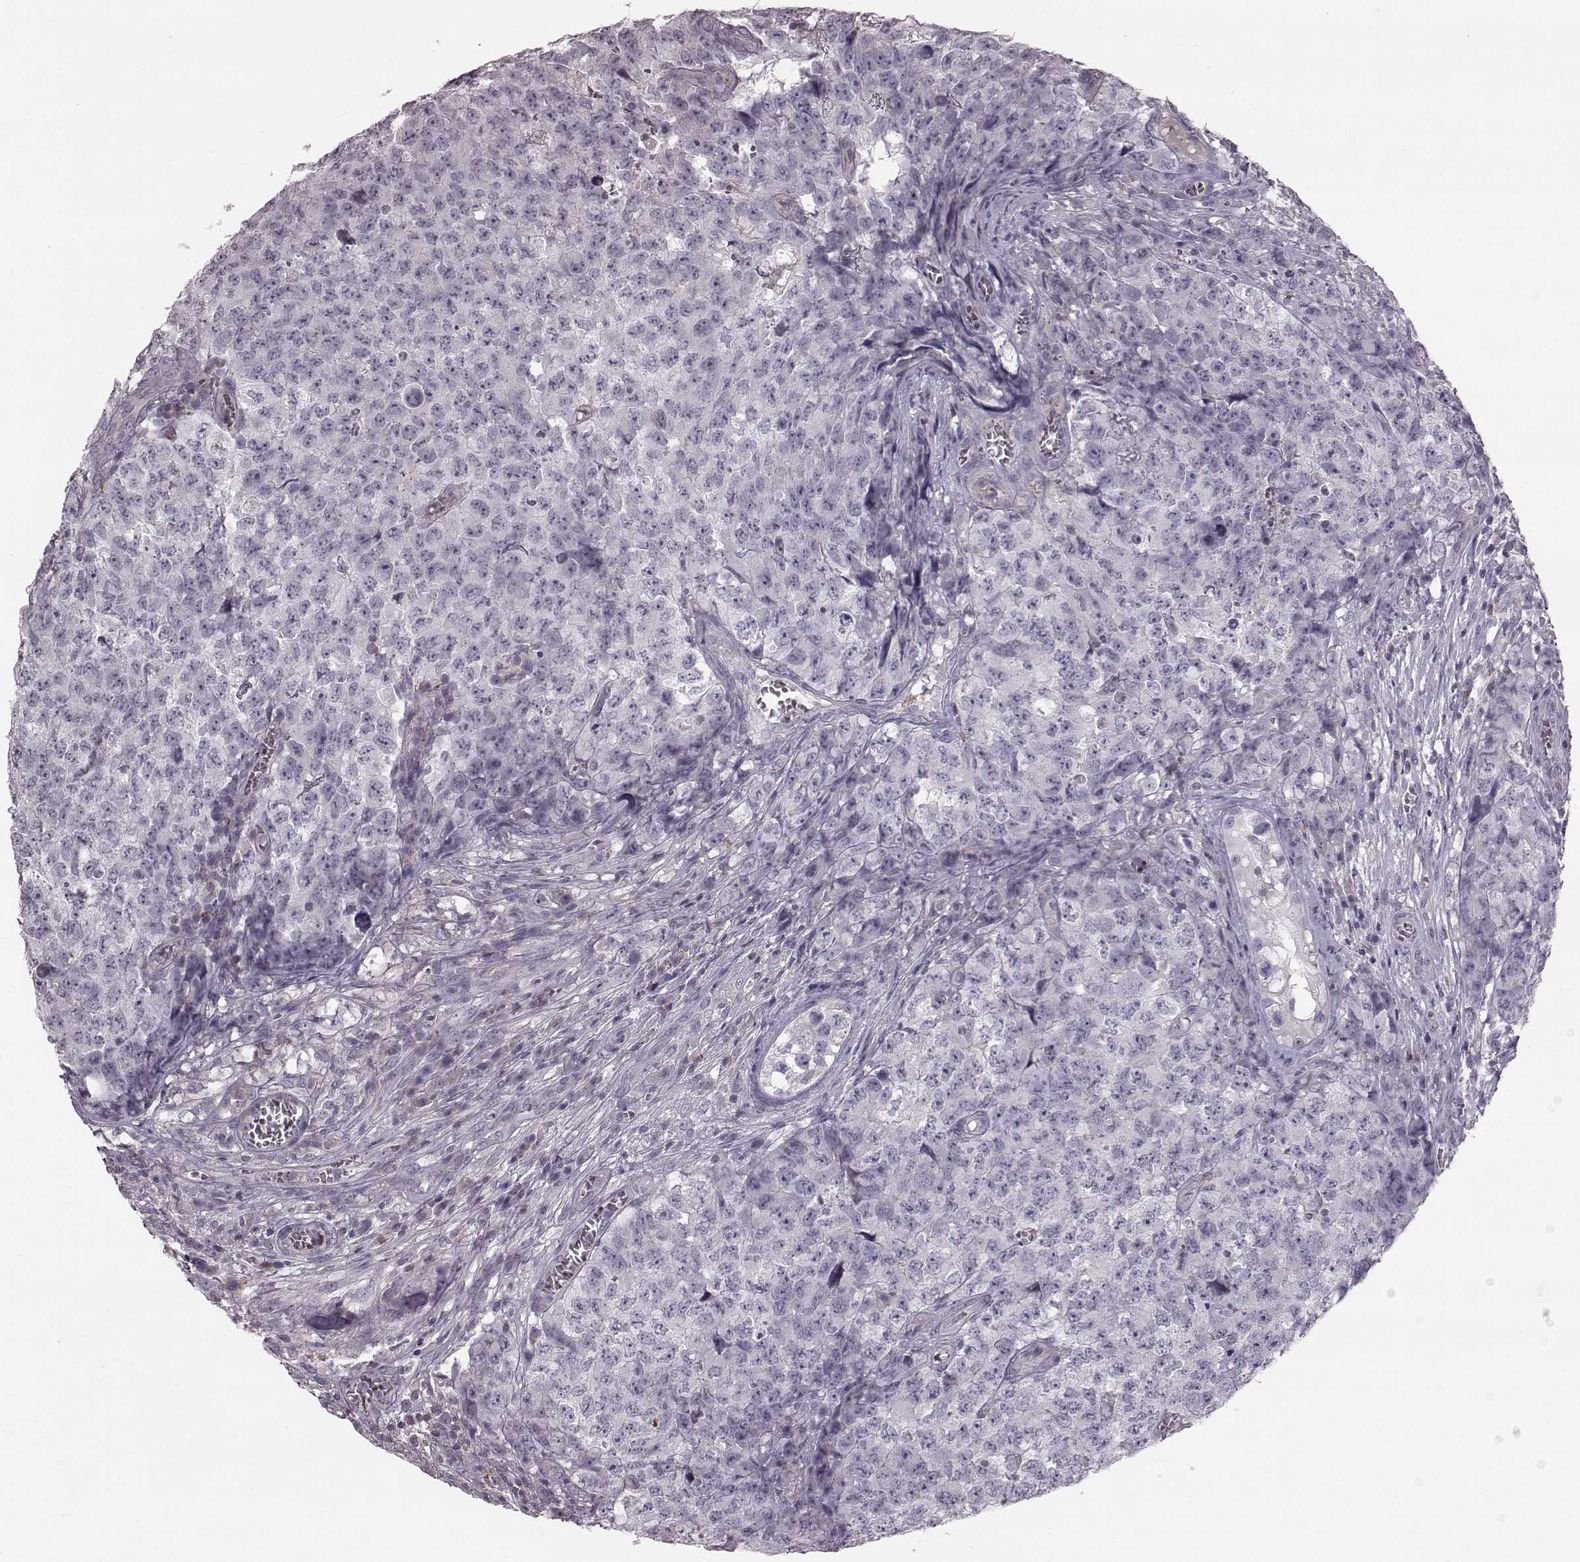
{"staining": {"intensity": "negative", "quantity": "none", "location": "none"}, "tissue": "testis cancer", "cell_type": "Tumor cells", "image_type": "cancer", "snomed": [{"axis": "morphology", "description": "Carcinoma, Embryonal, NOS"}, {"axis": "topography", "description": "Testis"}], "caption": "Immunohistochemical staining of testis cancer displays no significant expression in tumor cells. The staining is performed using DAB (3,3'-diaminobenzidine) brown chromogen with nuclei counter-stained in using hematoxylin.", "gene": "PDCD1", "patient": {"sex": "male", "age": 23}}